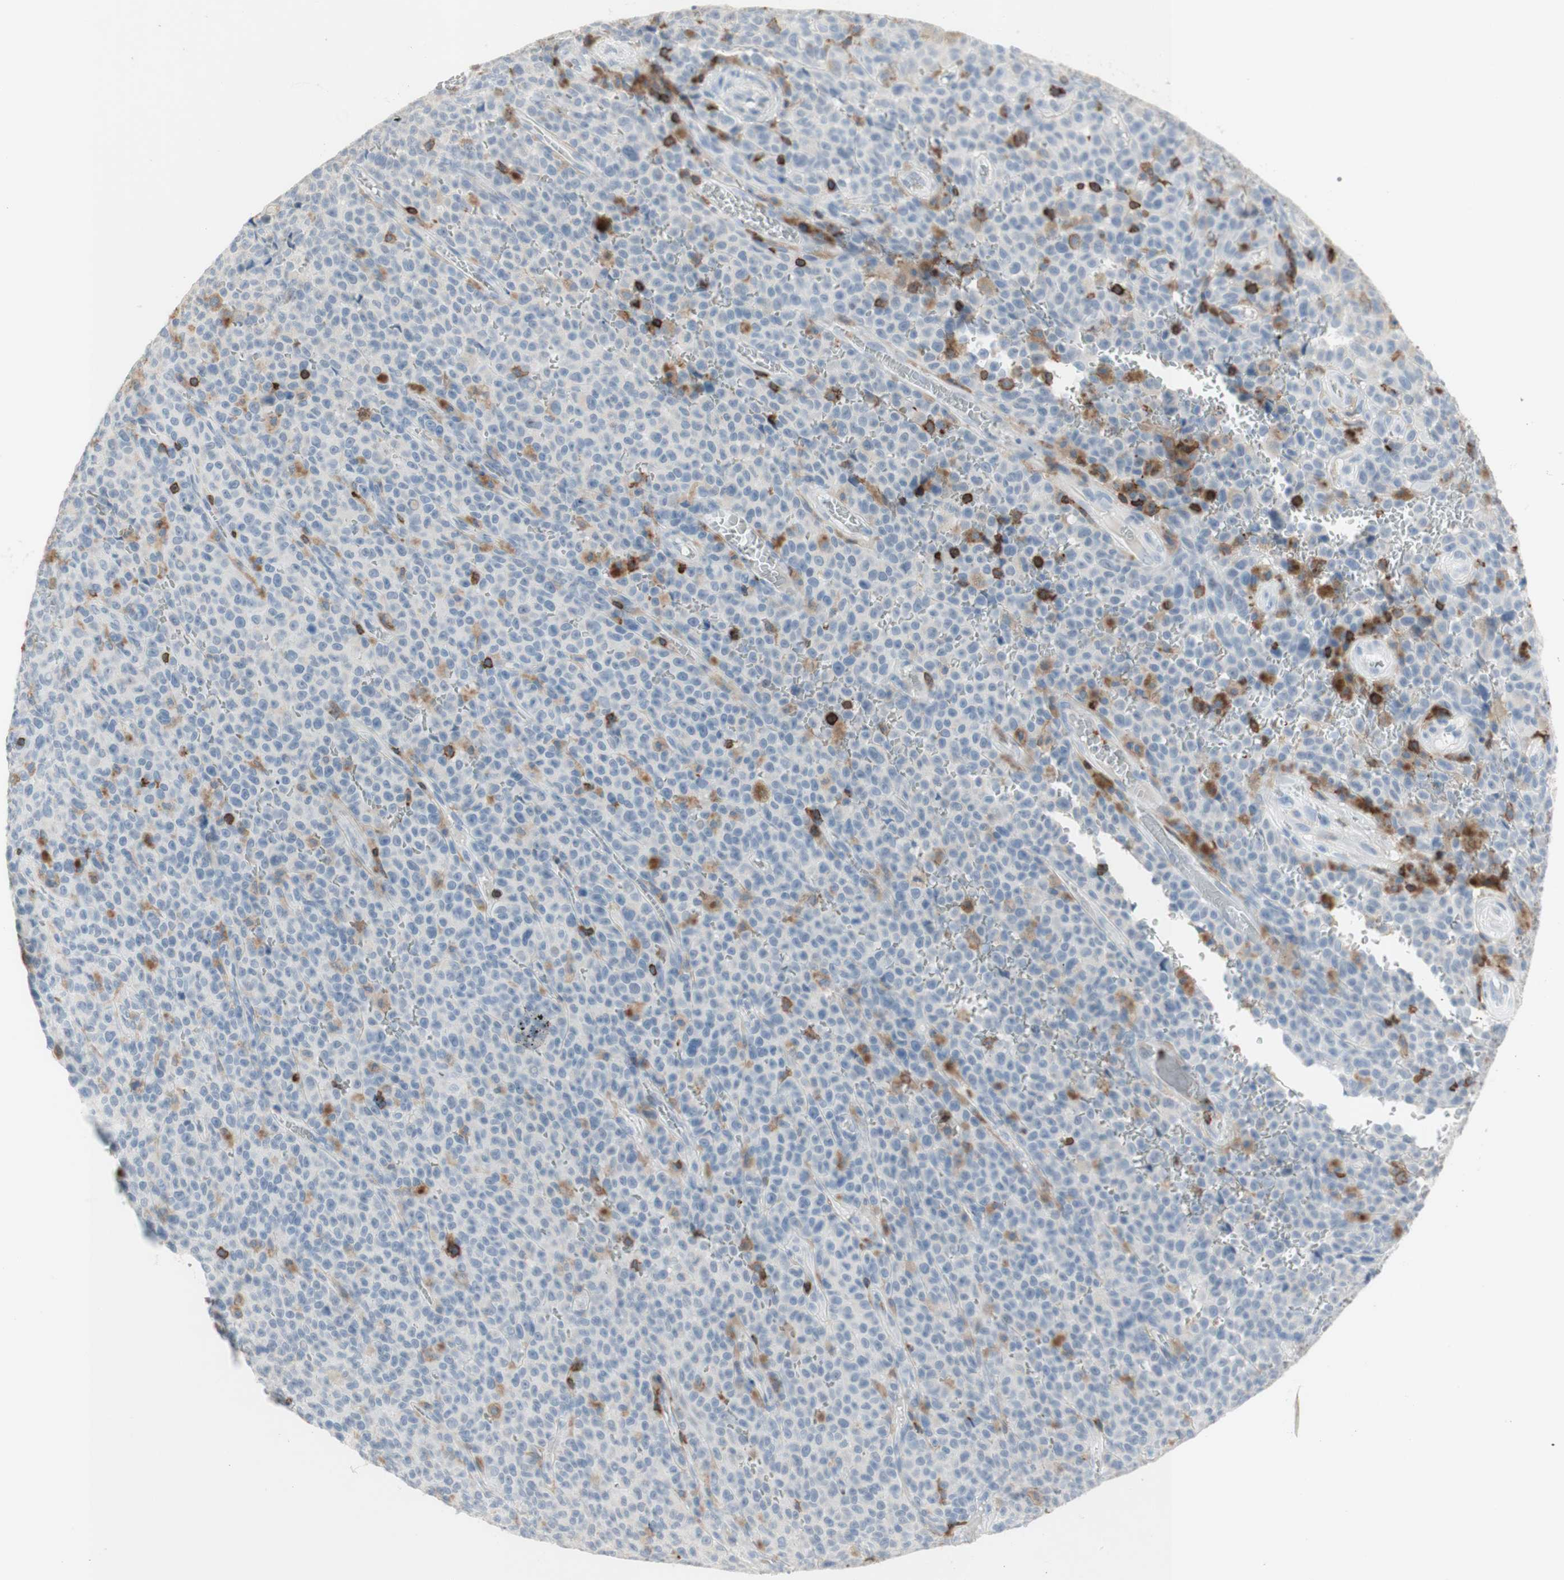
{"staining": {"intensity": "negative", "quantity": "none", "location": "none"}, "tissue": "melanoma", "cell_type": "Tumor cells", "image_type": "cancer", "snomed": [{"axis": "morphology", "description": "Malignant melanoma, NOS"}, {"axis": "topography", "description": "Skin"}], "caption": "Immunohistochemistry of malignant melanoma demonstrates no staining in tumor cells.", "gene": "SPINK6", "patient": {"sex": "female", "age": 82}}